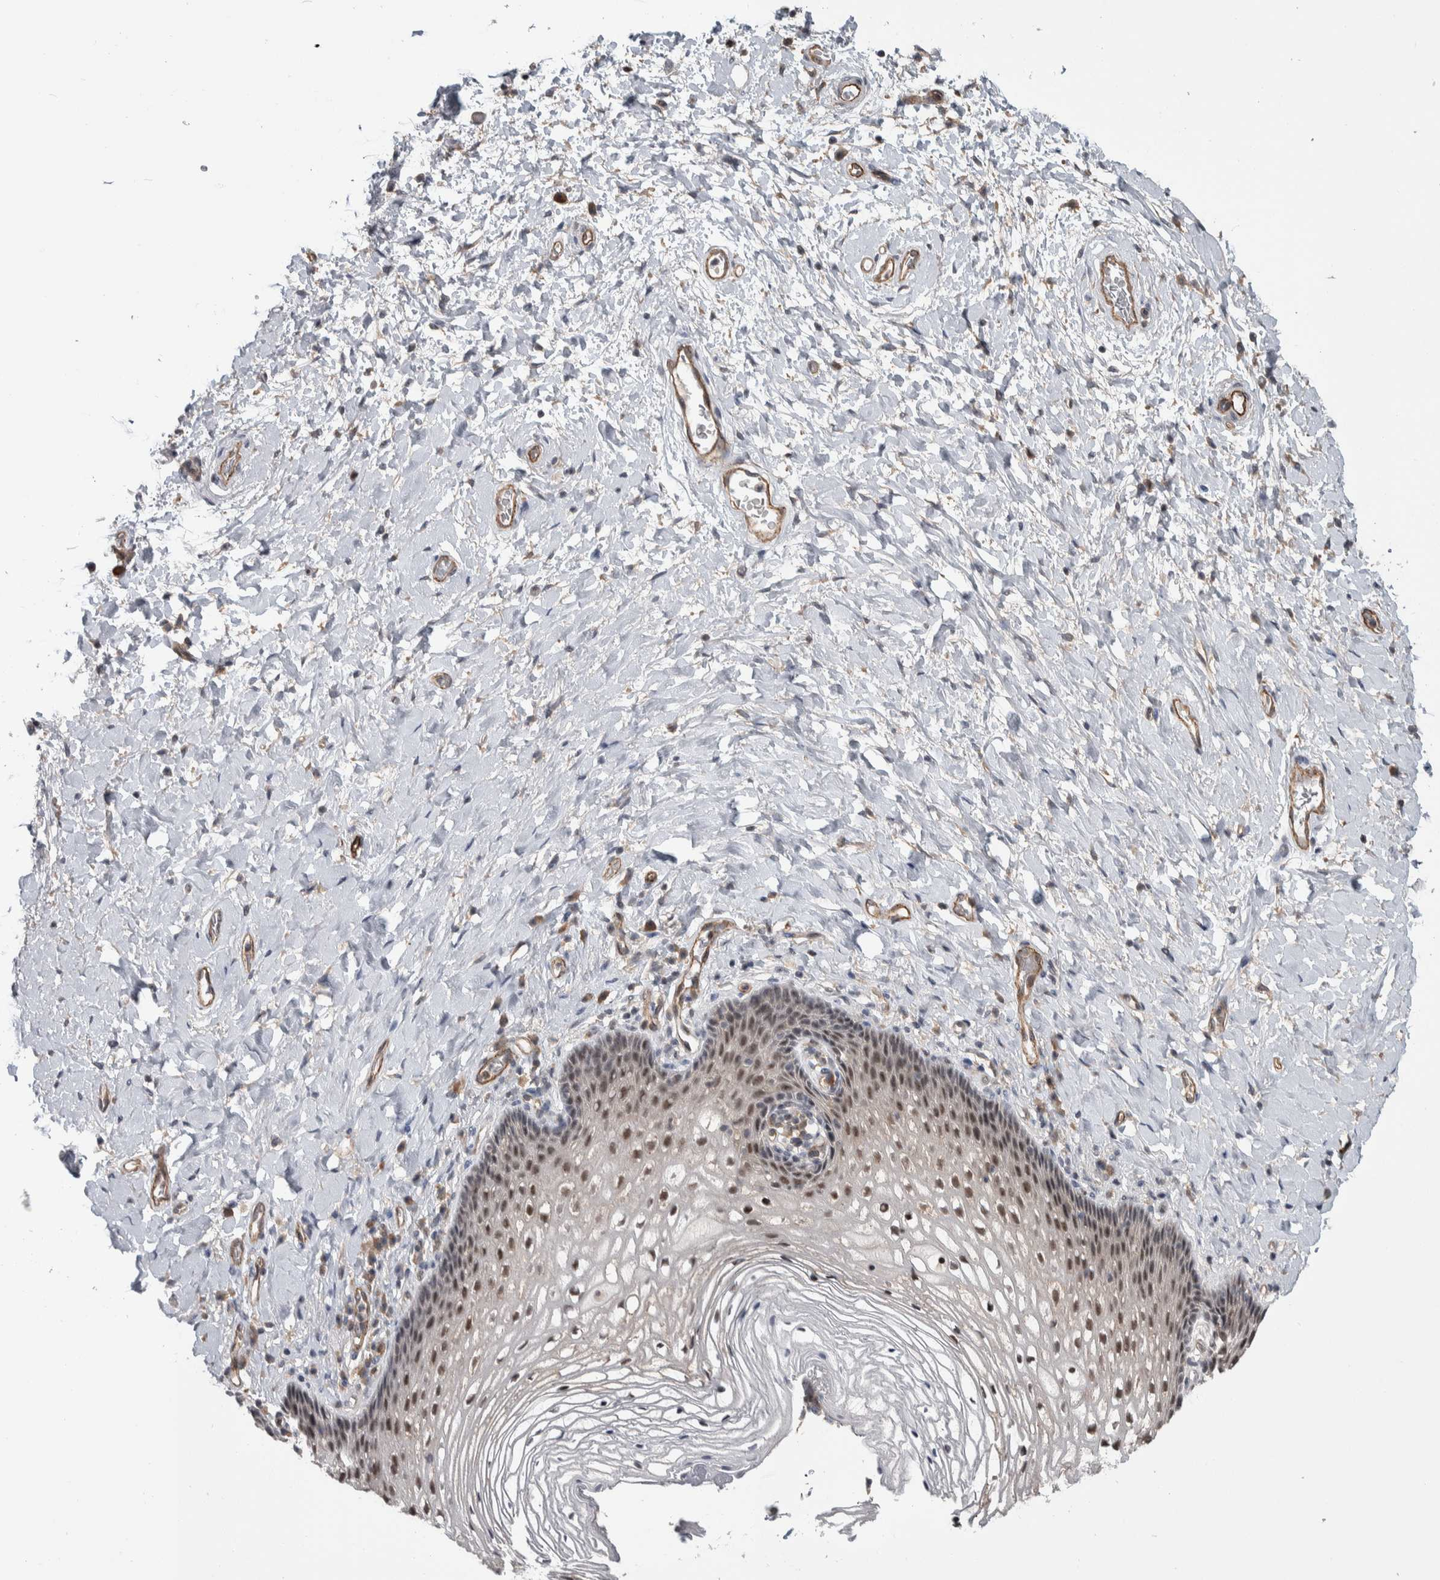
{"staining": {"intensity": "weak", "quantity": ">75%", "location": "nuclear"}, "tissue": "vagina", "cell_type": "Squamous epithelial cells", "image_type": "normal", "snomed": [{"axis": "morphology", "description": "Normal tissue, NOS"}, {"axis": "topography", "description": "Vagina"}], "caption": "Vagina stained for a protein demonstrates weak nuclear positivity in squamous epithelial cells.", "gene": "PRDM4", "patient": {"sex": "female", "age": 60}}